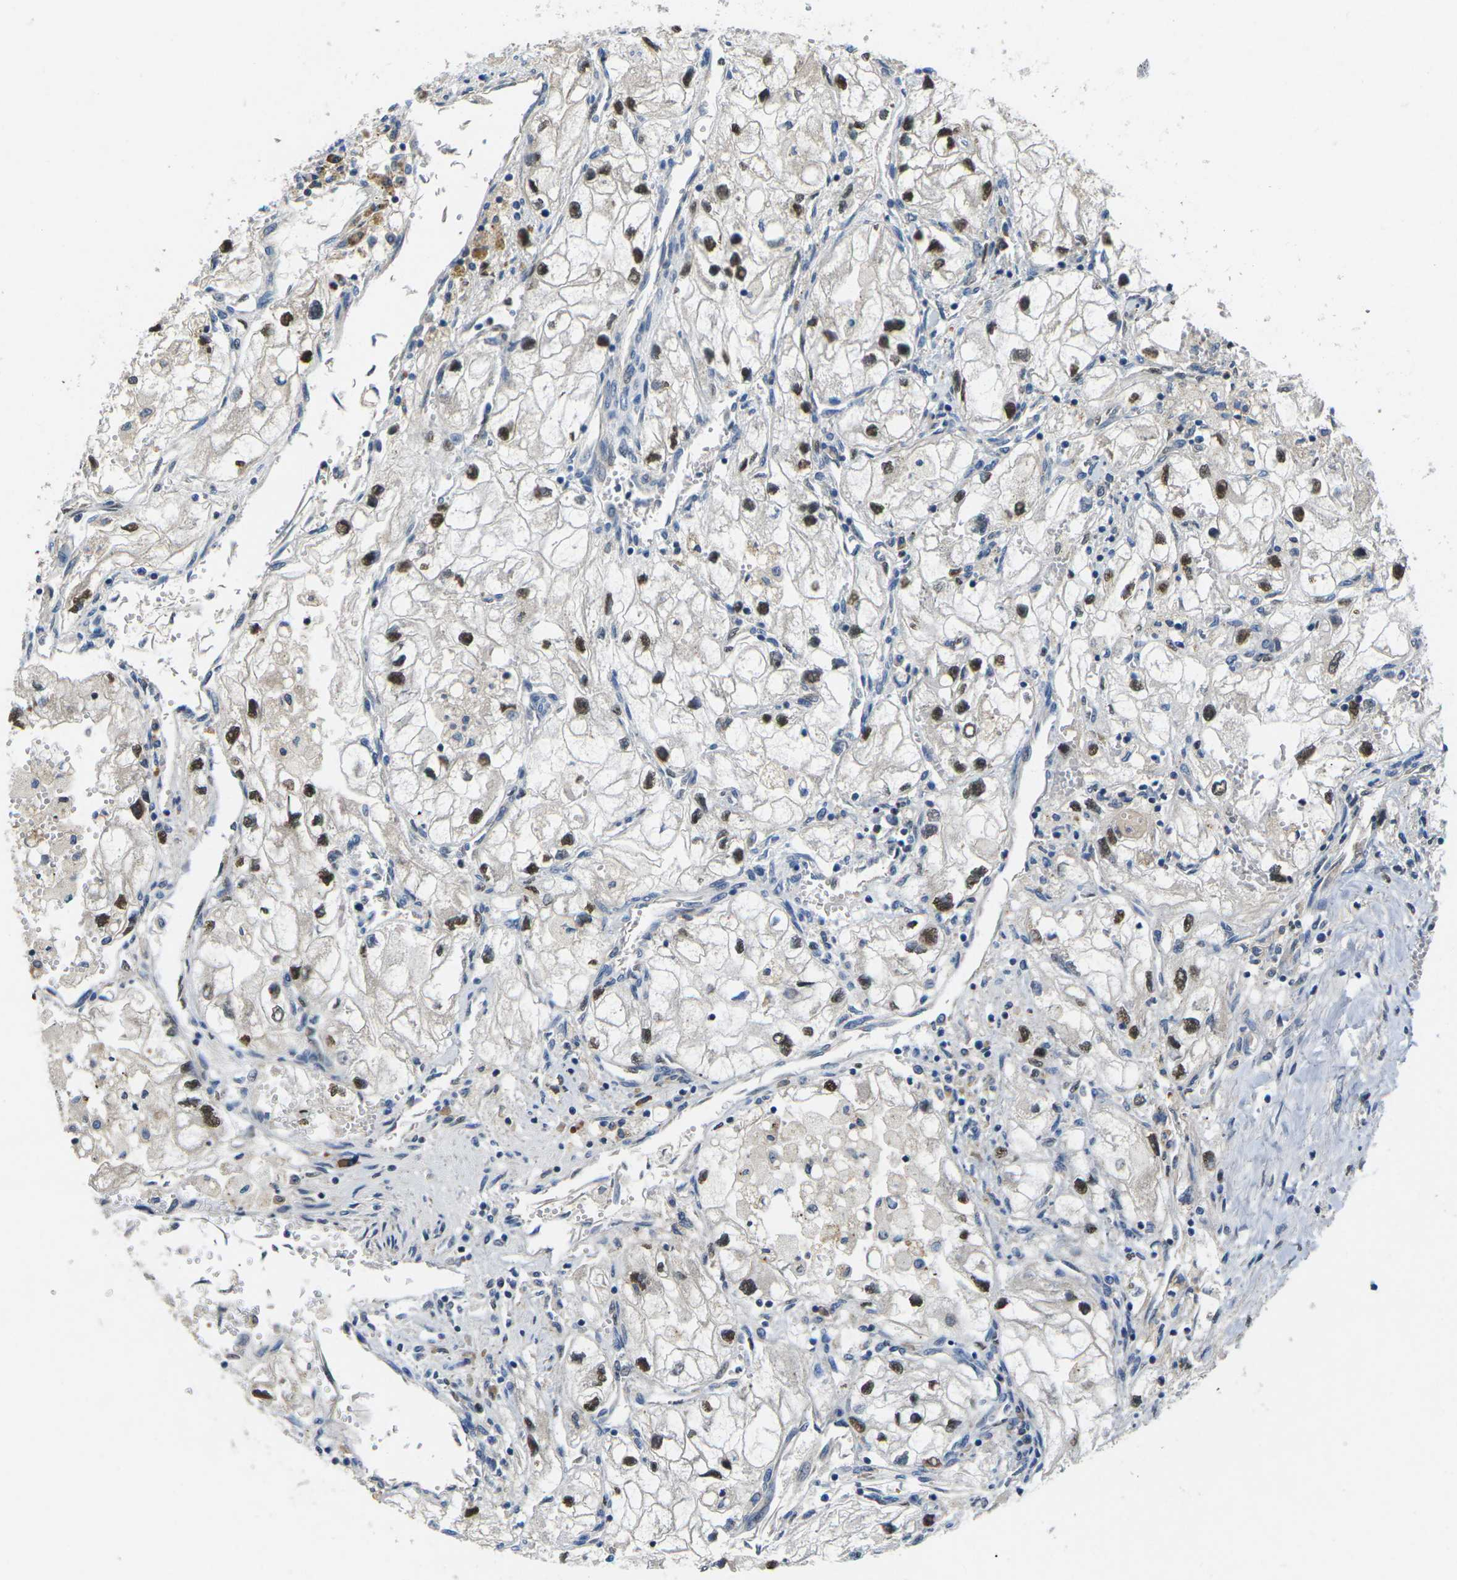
{"staining": {"intensity": "moderate", "quantity": ">75%", "location": "nuclear"}, "tissue": "renal cancer", "cell_type": "Tumor cells", "image_type": "cancer", "snomed": [{"axis": "morphology", "description": "Adenocarcinoma, NOS"}, {"axis": "topography", "description": "Kidney"}], "caption": "Moderate nuclear protein staining is present in about >75% of tumor cells in renal cancer (adenocarcinoma).", "gene": "ERBB4", "patient": {"sex": "female", "age": 70}}